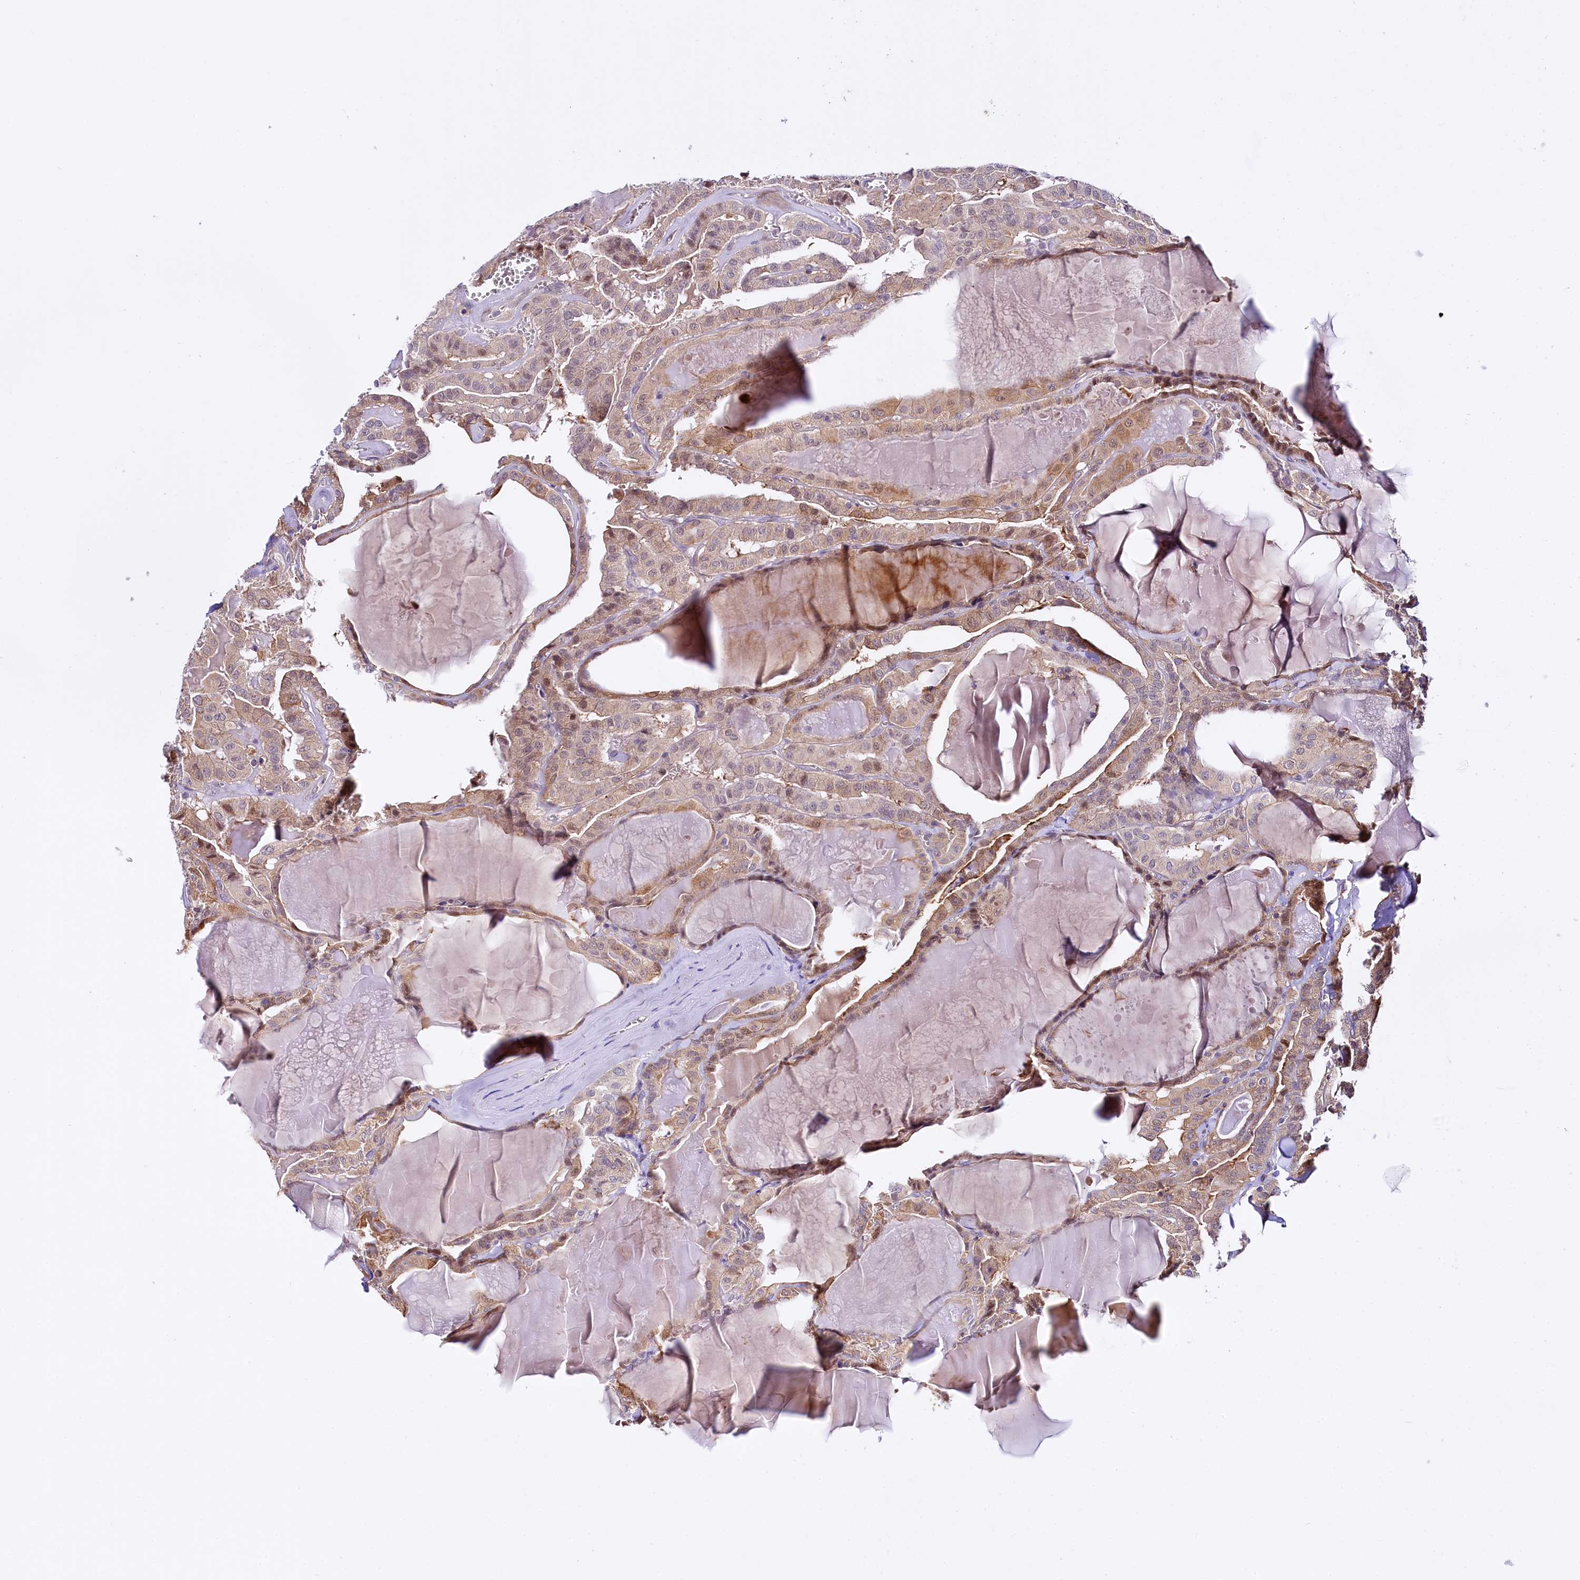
{"staining": {"intensity": "moderate", "quantity": ">75%", "location": "cytoplasmic/membranous,nuclear"}, "tissue": "thyroid cancer", "cell_type": "Tumor cells", "image_type": "cancer", "snomed": [{"axis": "morphology", "description": "Papillary adenocarcinoma, NOS"}, {"axis": "topography", "description": "Thyroid gland"}], "caption": "DAB immunohistochemical staining of thyroid papillary adenocarcinoma demonstrates moderate cytoplasmic/membranous and nuclear protein expression in approximately >75% of tumor cells.", "gene": "CEP295", "patient": {"sex": "male", "age": 52}}